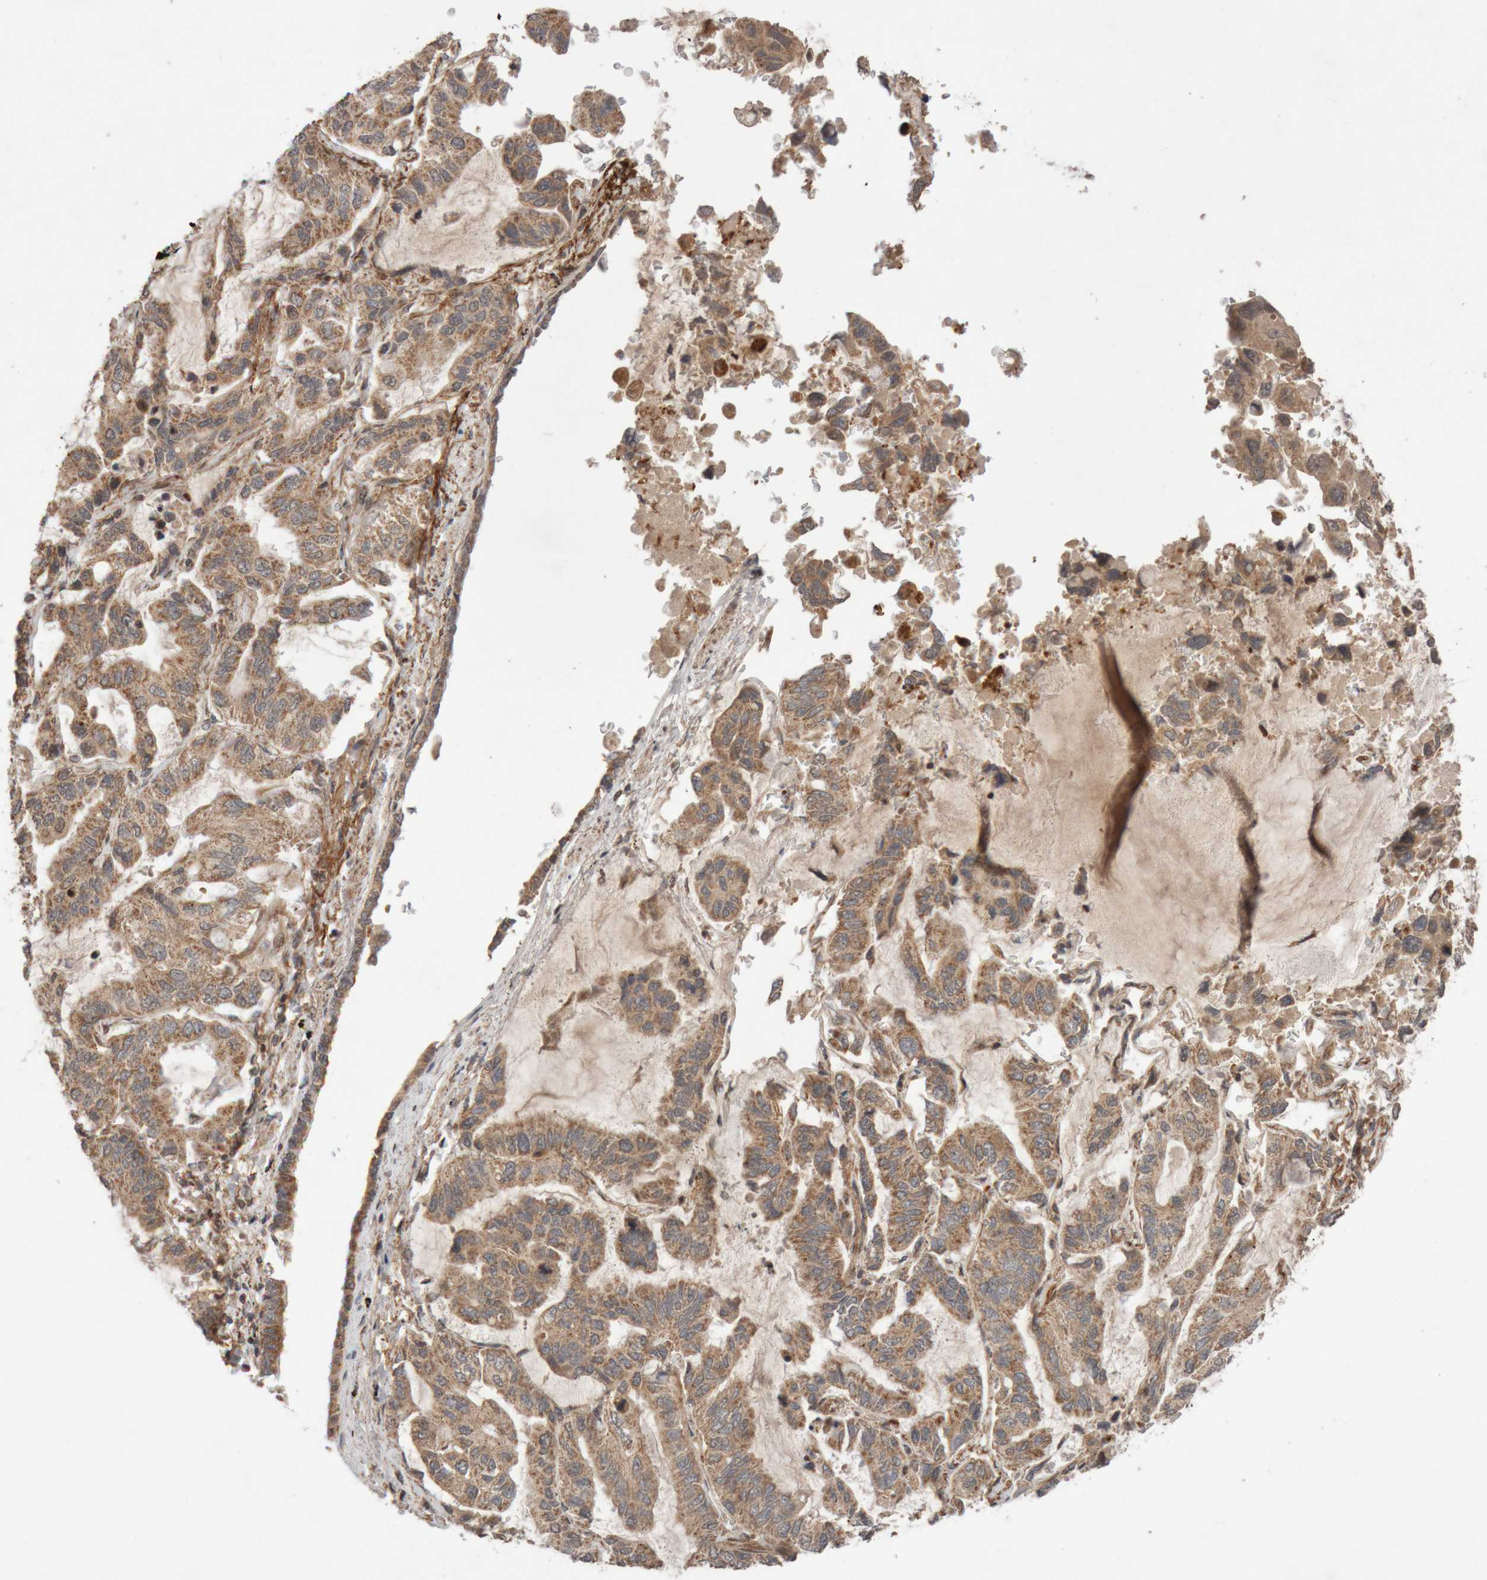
{"staining": {"intensity": "moderate", "quantity": ">75%", "location": "cytoplasmic/membranous"}, "tissue": "lung cancer", "cell_type": "Tumor cells", "image_type": "cancer", "snomed": [{"axis": "morphology", "description": "Adenocarcinoma, NOS"}, {"axis": "topography", "description": "Lung"}], "caption": "There is medium levels of moderate cytoplasmic/membranous staining in tumor cells of lung cancer (adenocarcinoma), as demonstrated by immunohistochemical staining (brown color).", "gene": "KIF21B", "patient": {"sex": "male", "age": 64}}